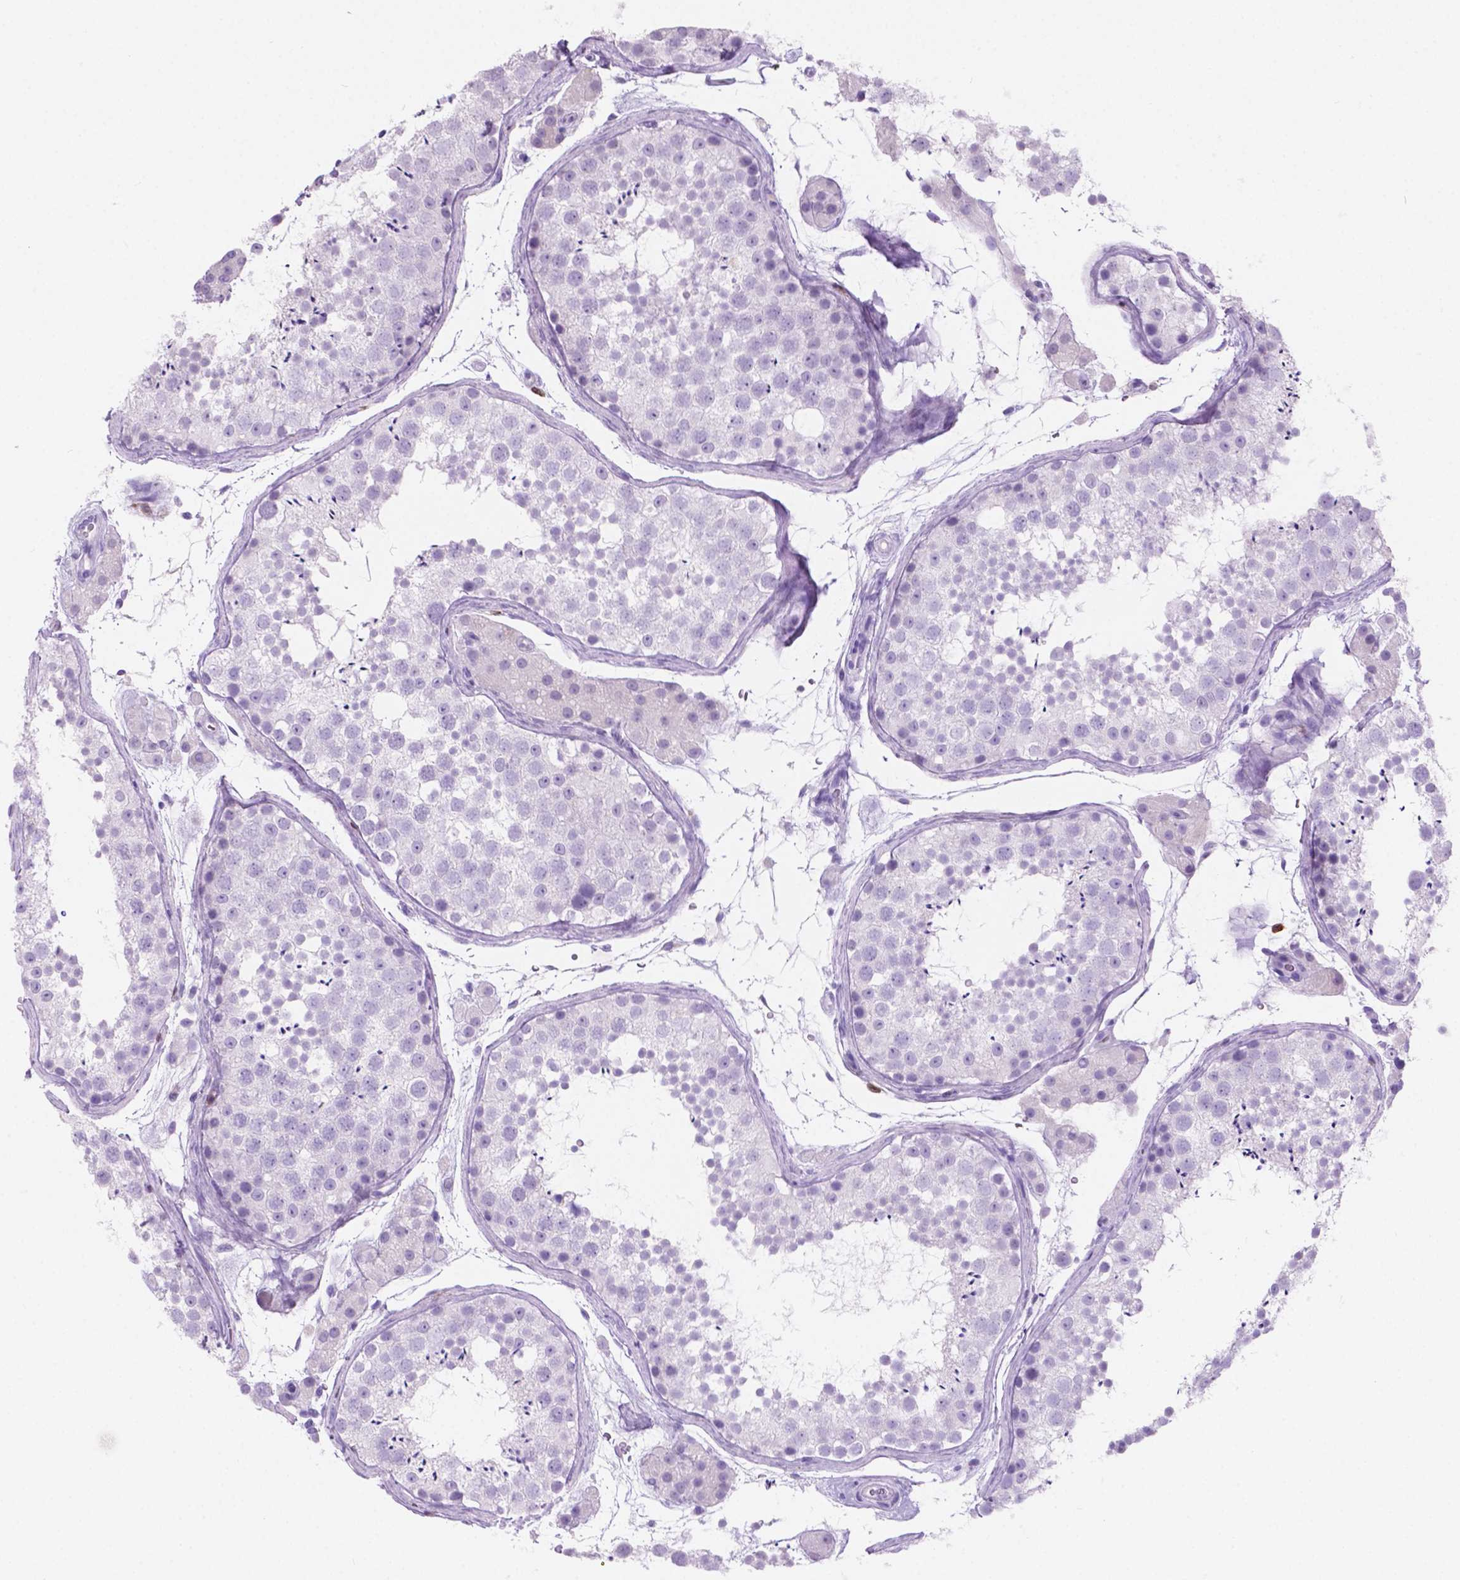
{"staining": {"intensity": "negative", "quantity": "none", "location": "none"}, "tissue": "testis", "cell_type": "Cells in seminiferous ducts", "image_type": "normal", "snomed": [{"axis": "morphology", "description": "Normal tissue, NOS"}, {"axis": "topography", "description": "Testis"}], "caption": "Testis stained for a protein using immunohistochemistry displays no staining cells in seminiferous ducts.", "gene": "GRIN2B", "patient": {"sex": "male", "age": 41}}